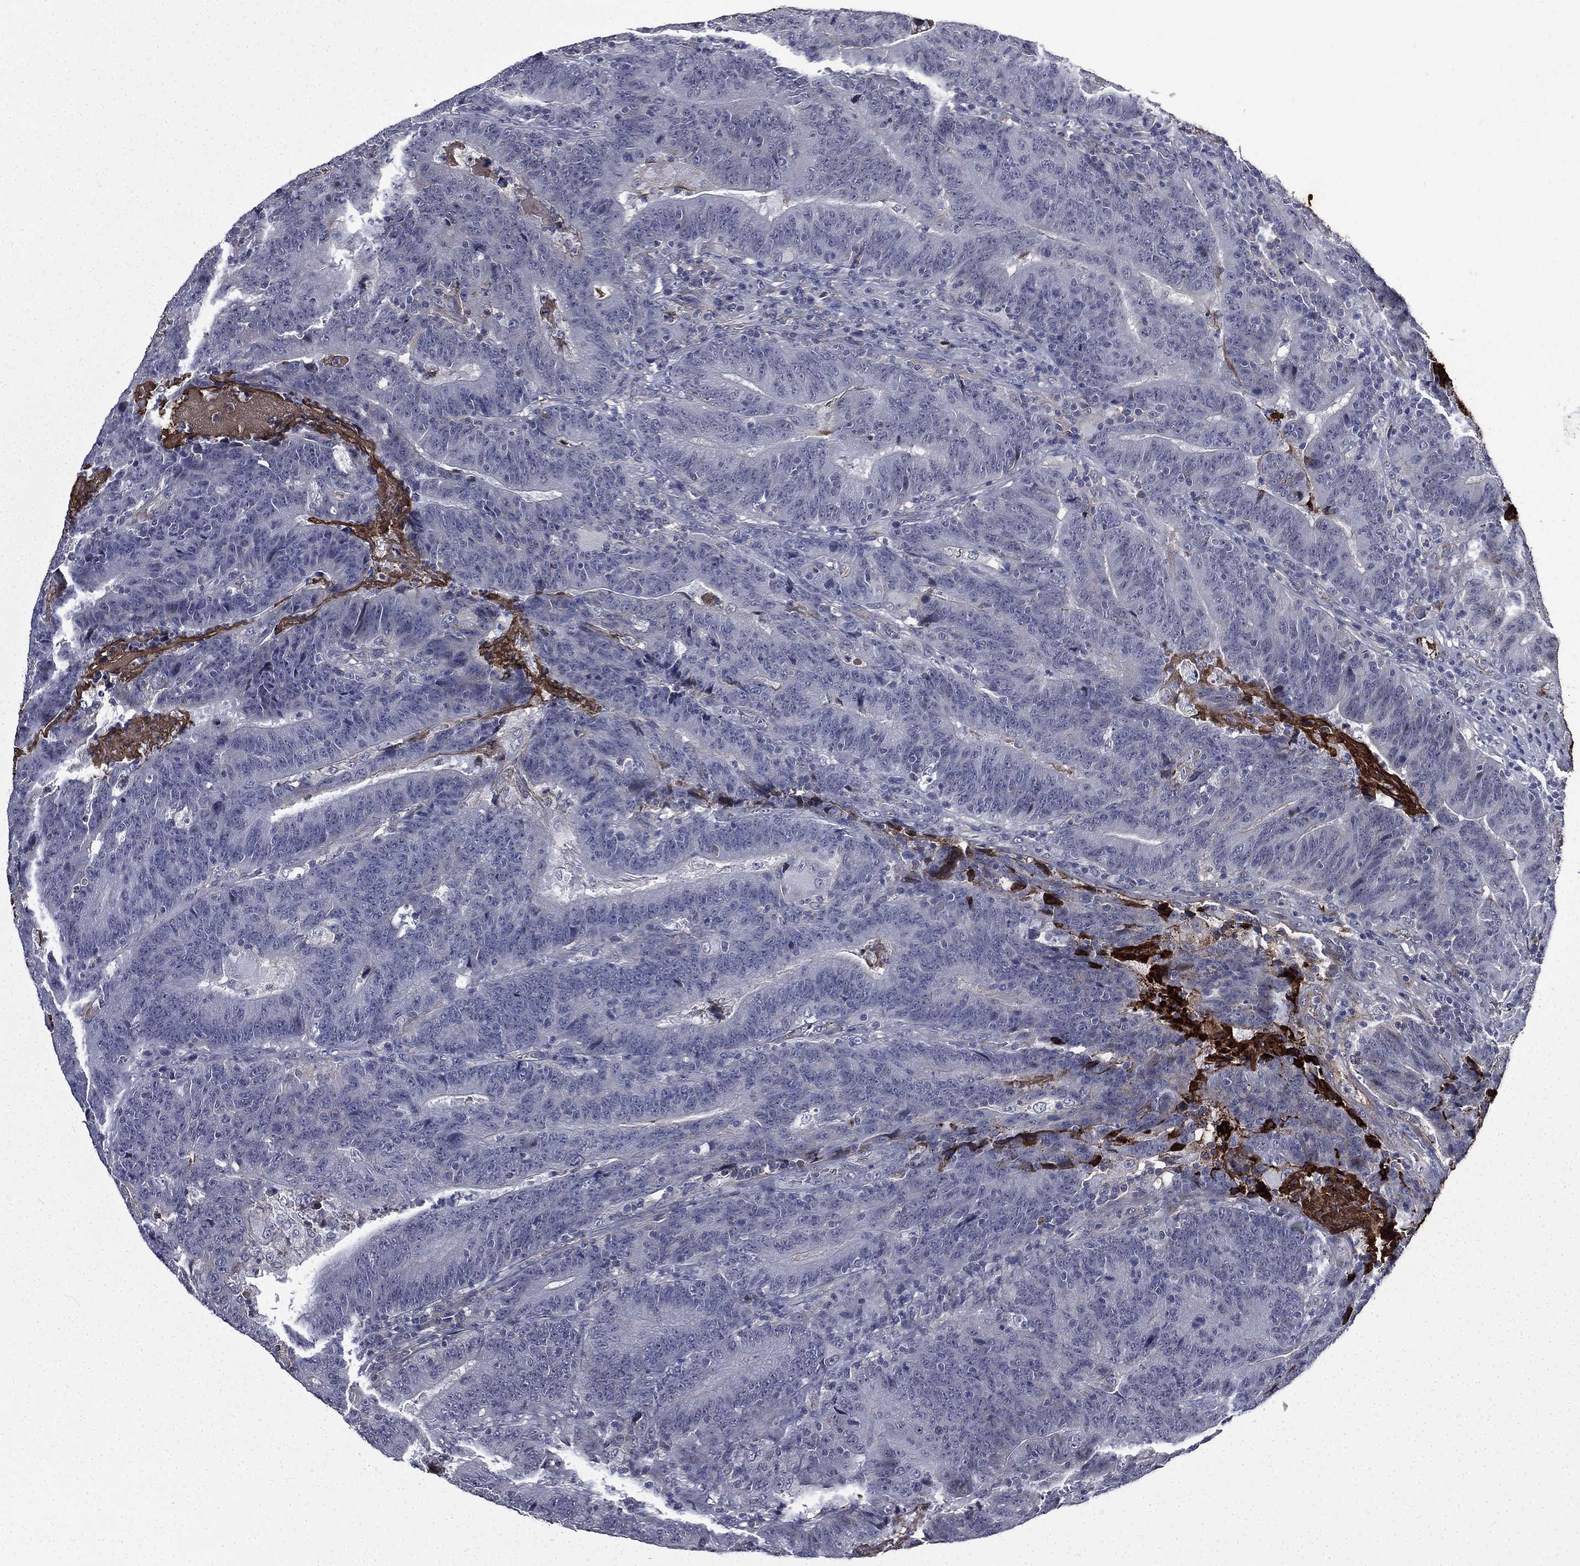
{"staining": {"intensity": "negative", "quantity": "none", "location": "none"}, "tissue": "colorectal cancer", "cell_type": "Tumor cells", "image_type": "cancer", "snomed": [{"axis": "morphology", "description": "Adenocarcinoma, NOS"}, {"axis": "topography", "description": "Colon"}], "caption": "Colorectal adenocarcinoma stained for a protein using IHC displays no staining tumor cells.", "gene": "FGG", "patient": {"sex": "female", "age": 75}}